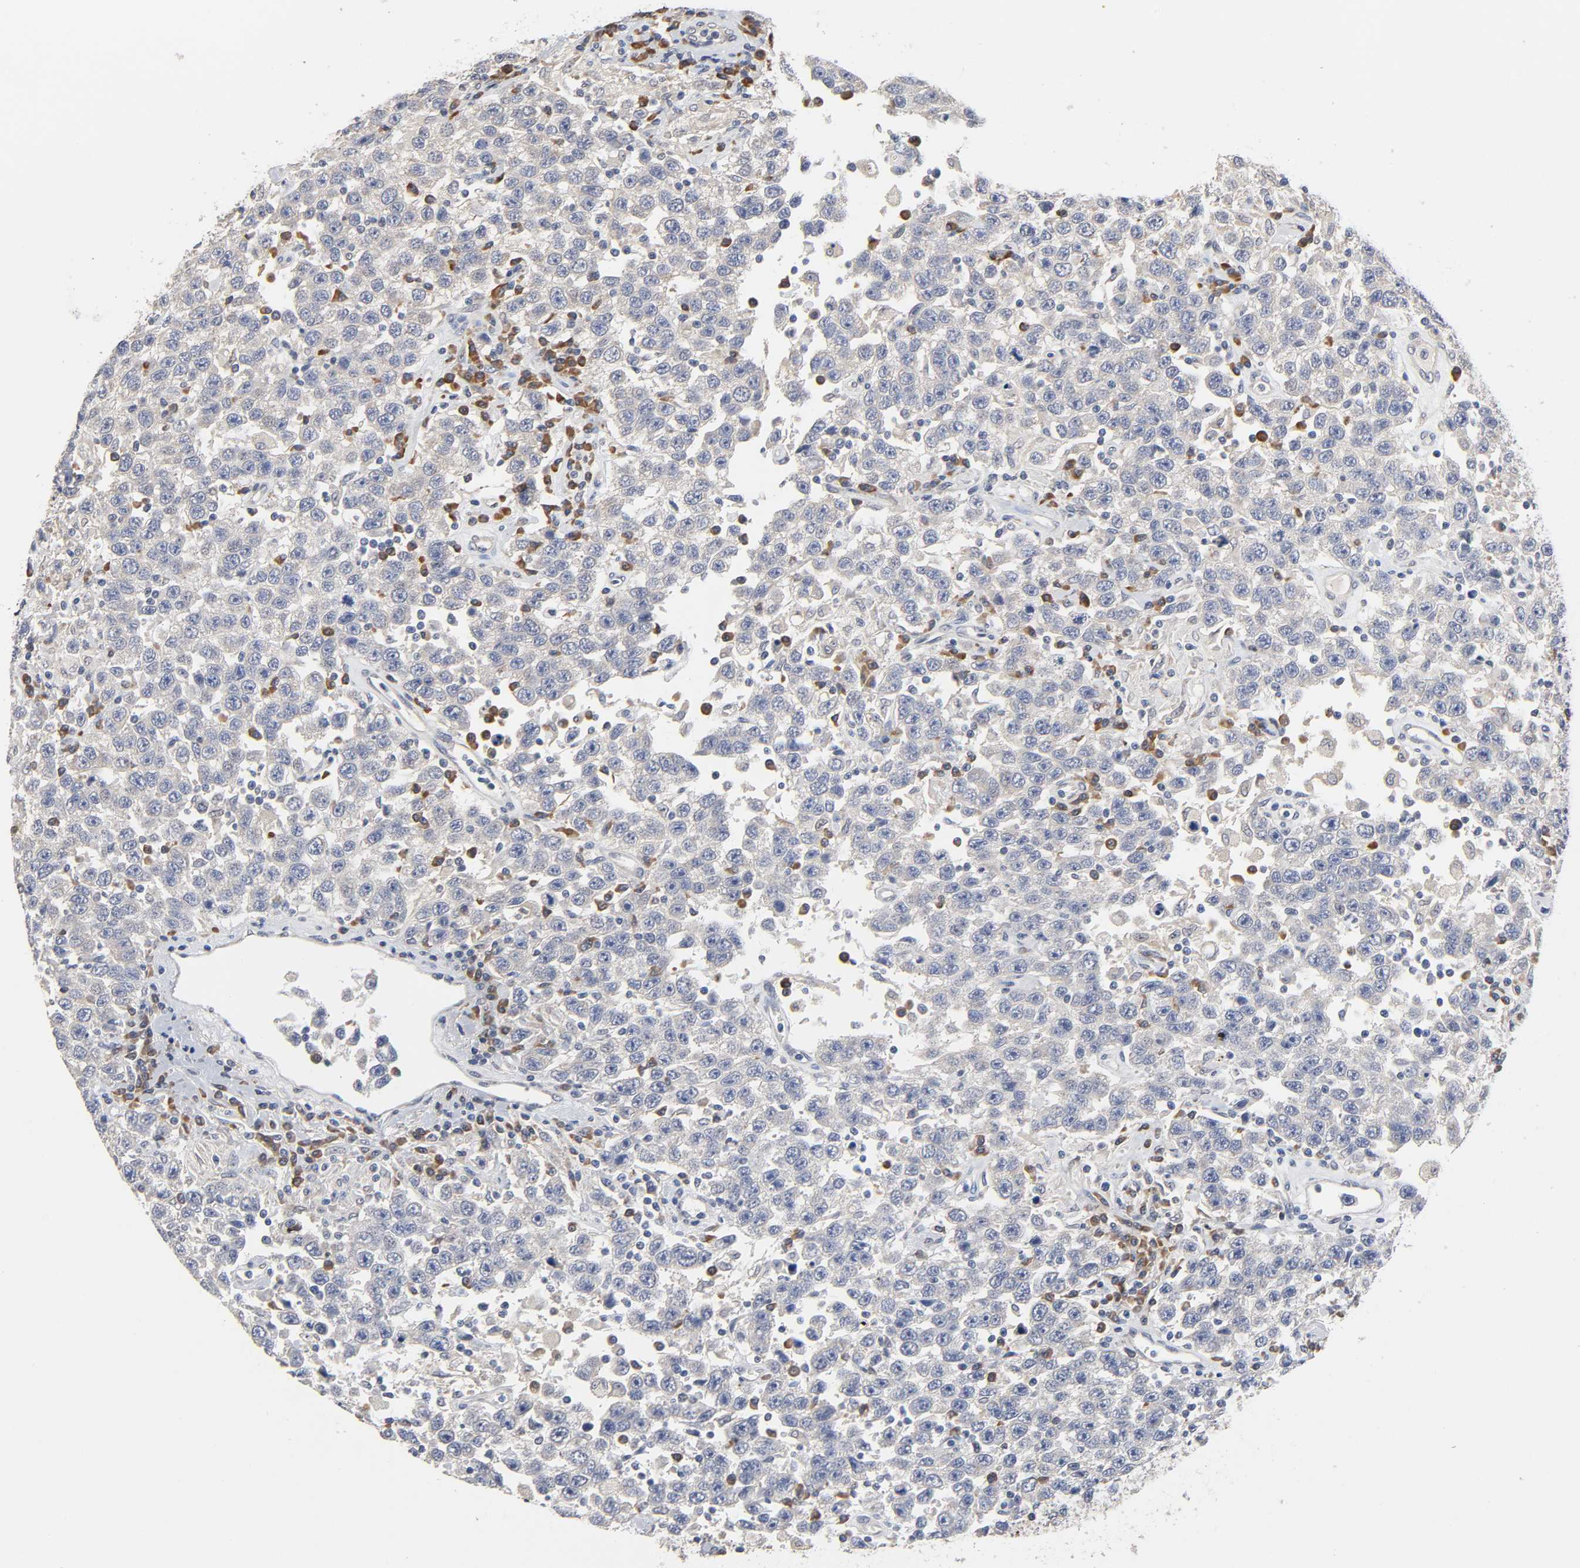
{"staining": {"intensity": "negative", "quantity": "none", "location": "none"}, "tissue": "testis cancer", "cell_type": "Tumor cells", "image_type": "cancer", "snomed": [{"axis": "morphology", "description": "Seminoma, NOS"}, {"axis": "topography", "description": "Testis"}], "caption": "Testis seminoma stained for a protein using IHC shows no staining tumor cells.", "gene": "HDLBP", "patient": {"sex": "male", "age": 41}}